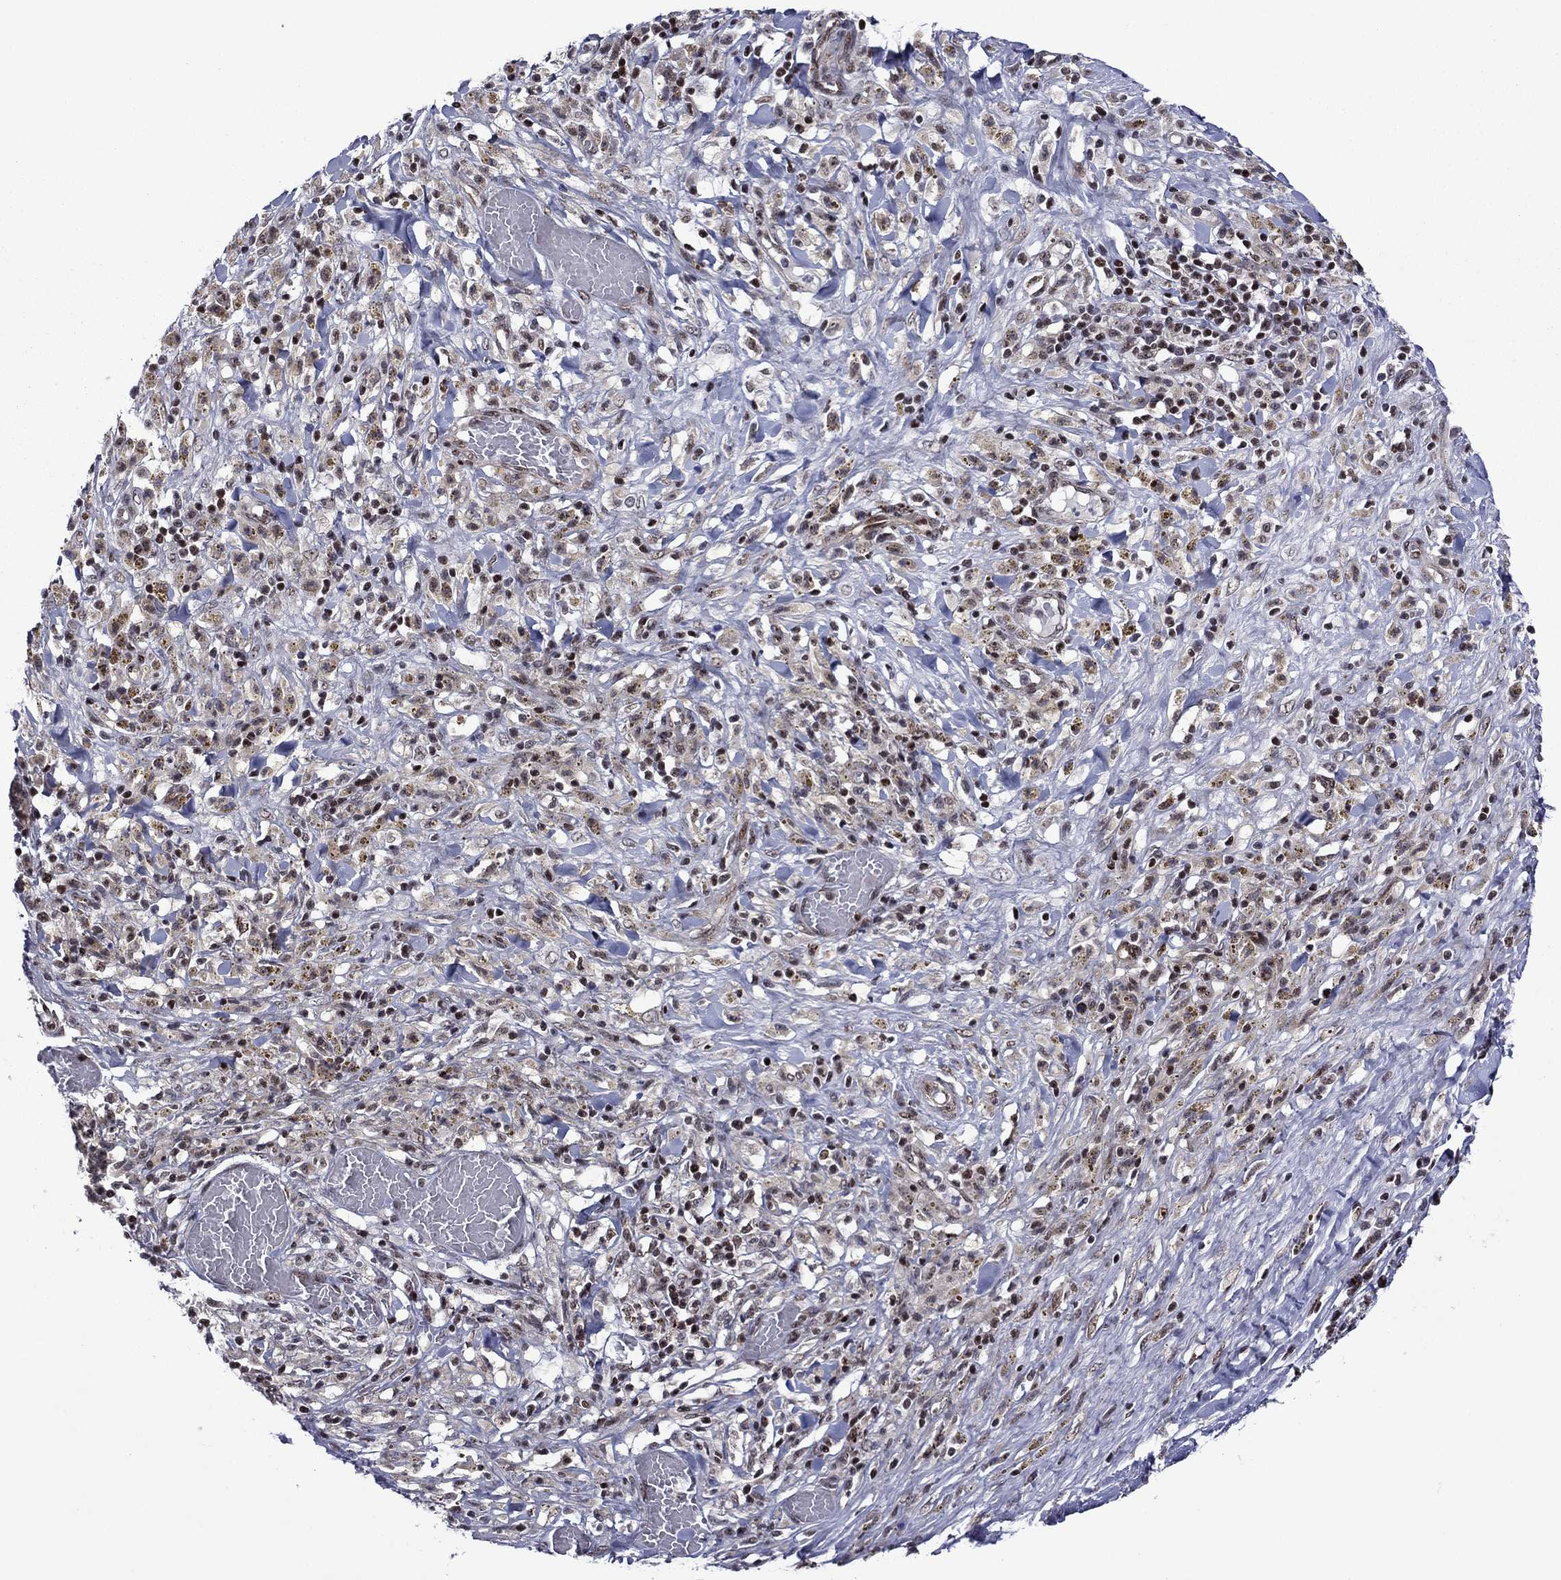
{"staining": {"intensity": "negative", "quantity": "none", "location": "none"}, "tissue": "melanoma", "cell_type": "Tumor cells", "image_type": "cancer", "snomed": [{"axis": "morphology", "description": "Malignant melanoma, NOS"}, {"axis": "topography", "description": "Skin"}], "caption": "Tumor cells show no significant positivity in melanoma.", "gene": "SURF2", "patient": {"sex": "female", "age": 91}}